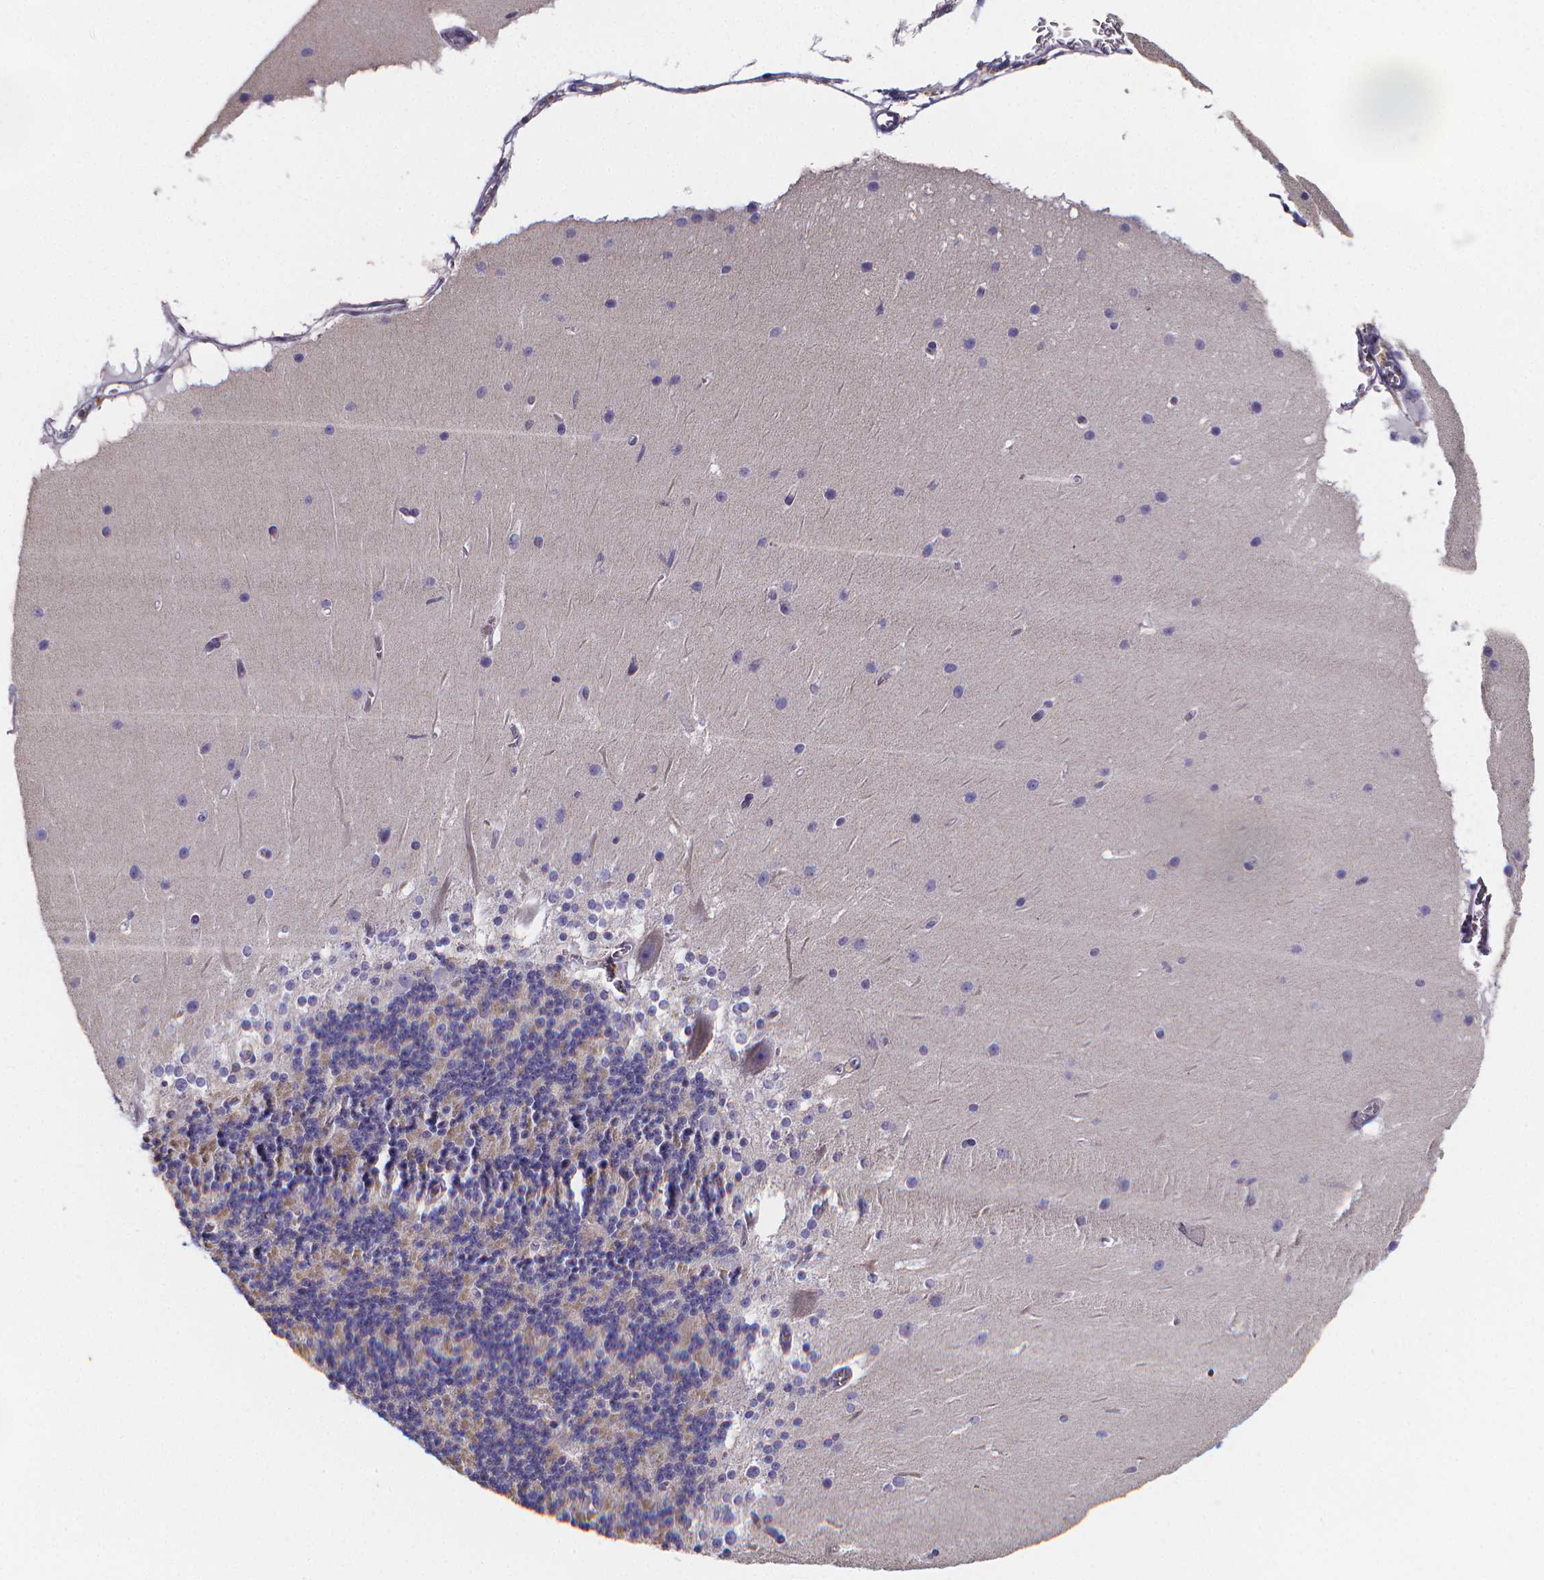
{"staining": {"intensity": "weak", "quantity": "25%-75%", "location": "cytoplasmic/membranous"}, "tissue": "cerebellum", "cell_type": "Cells in granular layer", "image_type": "normal", "snomed": [{"axis": "morphology", "description": "Normal tissue, NOS"}, {"axis": "topography", "description": "Cerebellum"}], "caption": "Immunohistochemistry (DAB (3,3'-diaminobenzidine)) staining of unremarkable cerebellum demonstrates weak cytoplasmic/membranous protein positivity in approximately 25%-75% of cells in granular layer.", "gene": "PAH", "patient": {"sex": "female", "age": 19}}